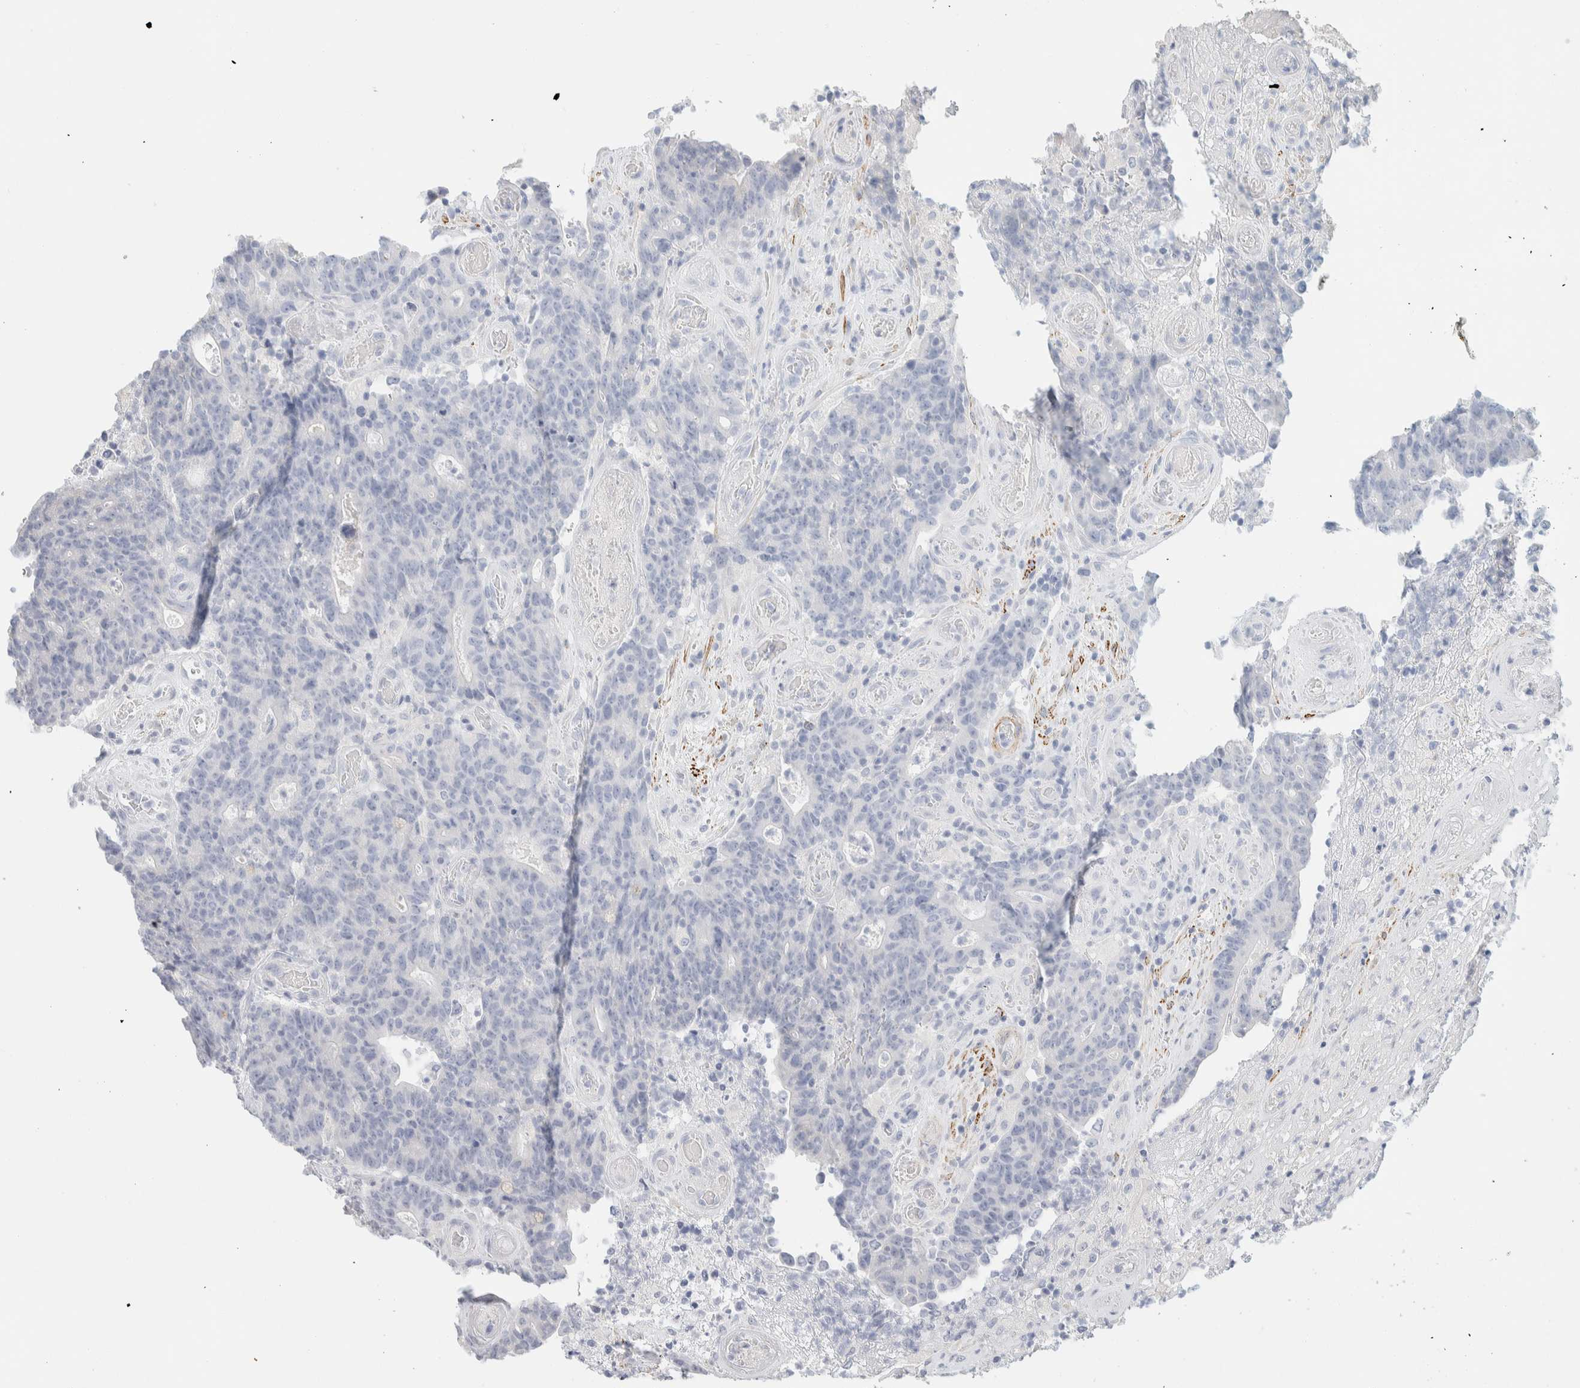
{"staining": {"intensity": "negative", "quantity": "none", "location": "none"}, "tissue": "colorectal cancer", "cell_type": "Tumor cells", "image_type": "cancer", "snomed": [{"axis": "morphology", "description": "Normal tissue, NOS"}, {"axis": "morphology", "description": "Adenocarcinoma, NOS"}, {"axis": "topography", "description": "Colon"}], "caption": "Colorectal cancer was stained to show a protein in brown. There is no significant staining in tumor cells.", "gene": "AFMID", "patient": {"sex": "female", "age": 75}}